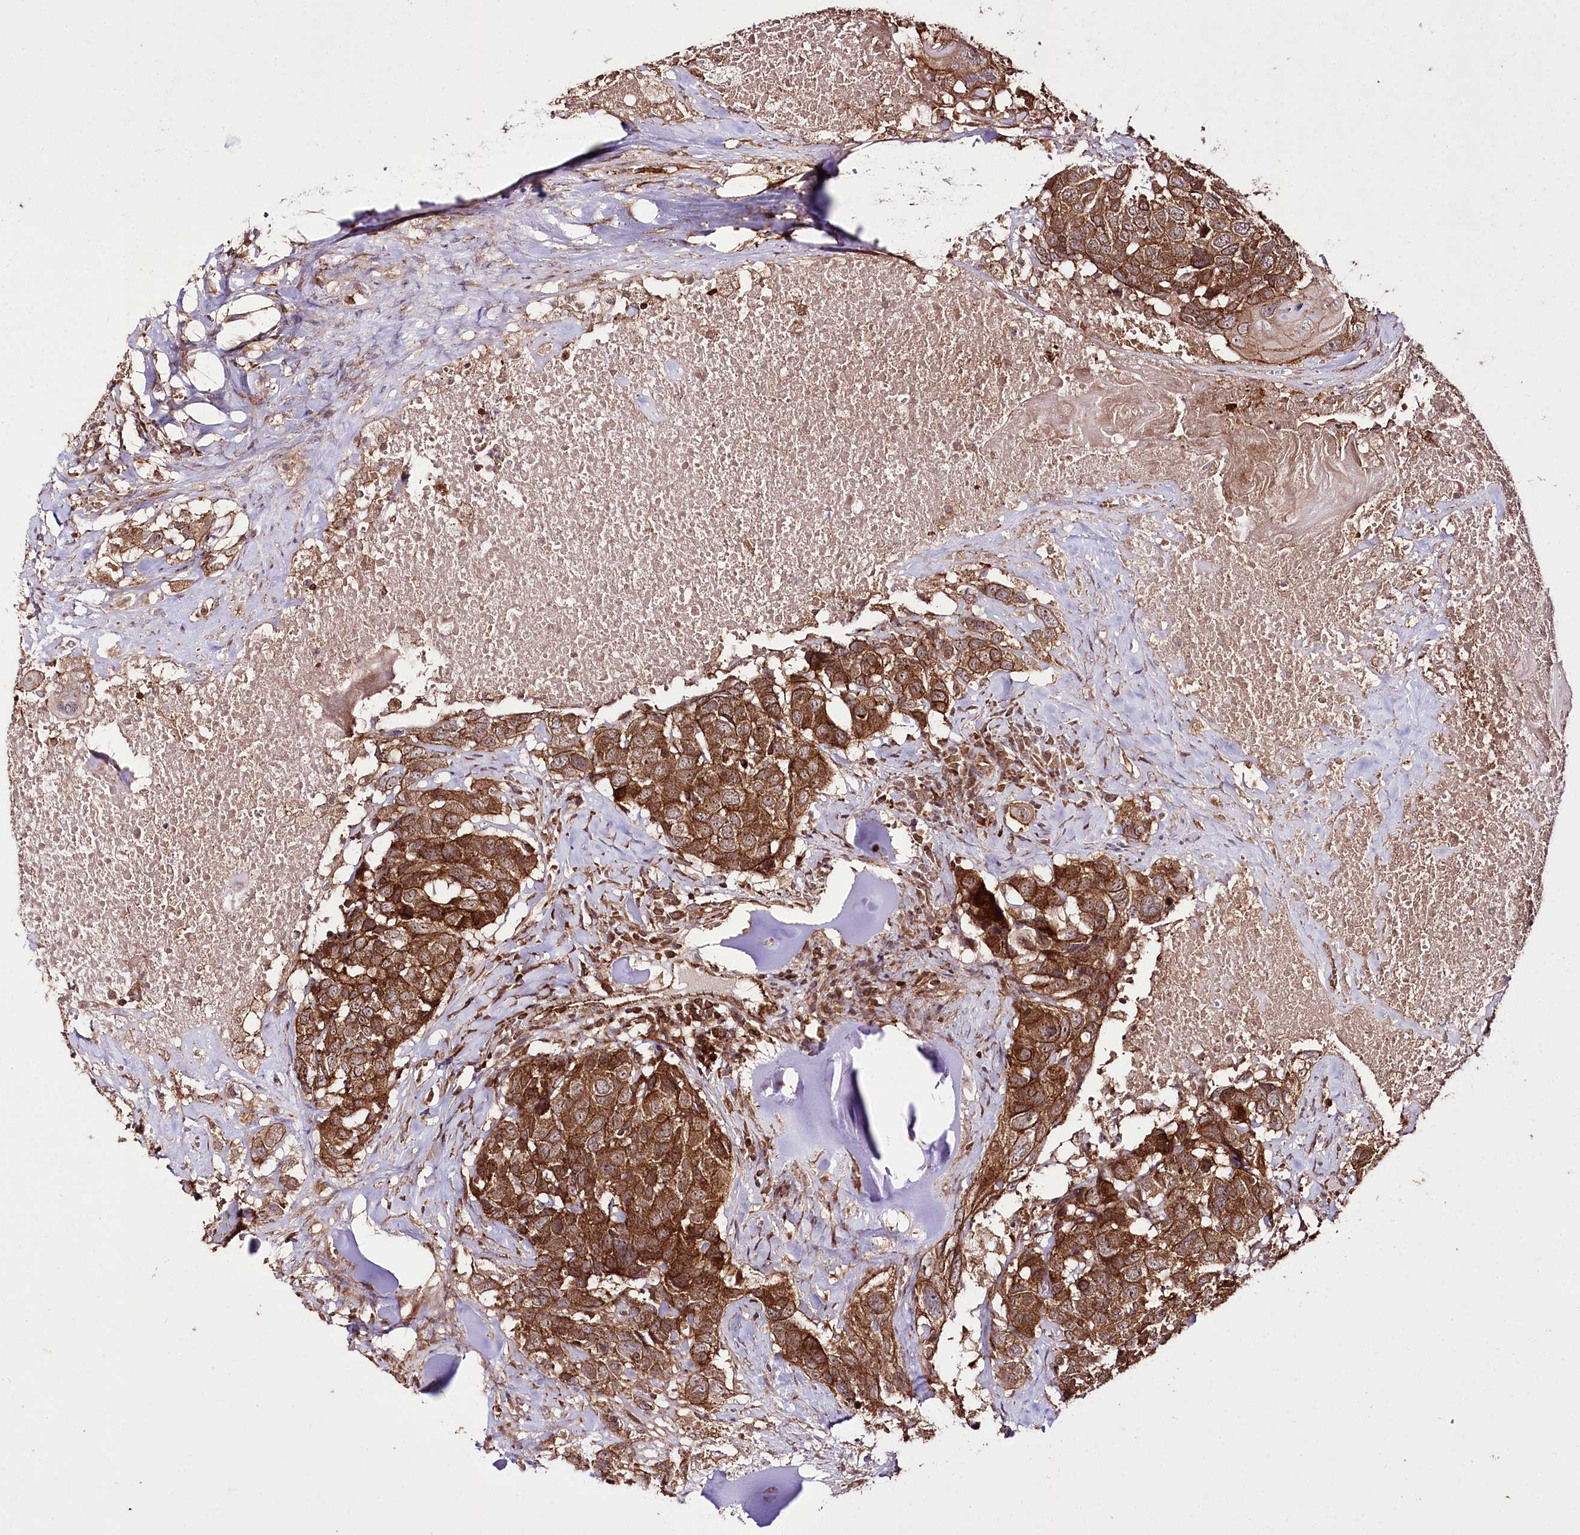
{"staining": {"intensity": "strong", "quantity": ">75%", "location": "cytoplasmic/membranous"}, "tissue": "head and neck cancer", "cell_type": "Tumor cells", "image_type": "cancer", "snomed": [{"axis": "morphology", "description": "Squamous cell carcinoma, NOS"}, {"axis": "topography", "description": "Head-Neck"}], "caption": "IHC micrograph of neoplastic tissue: human head and neck cancer (squamous cell carcinoma) stained using immunohistochemistry demonstrates high levels of strong protein expression localized specifically in the cytoplasmic/membranous of tumor cells, appearing as a cytoplasmic/membranous brown color.", "gene": "DHX29", "patient": {"sex": "male", "age": 66}}